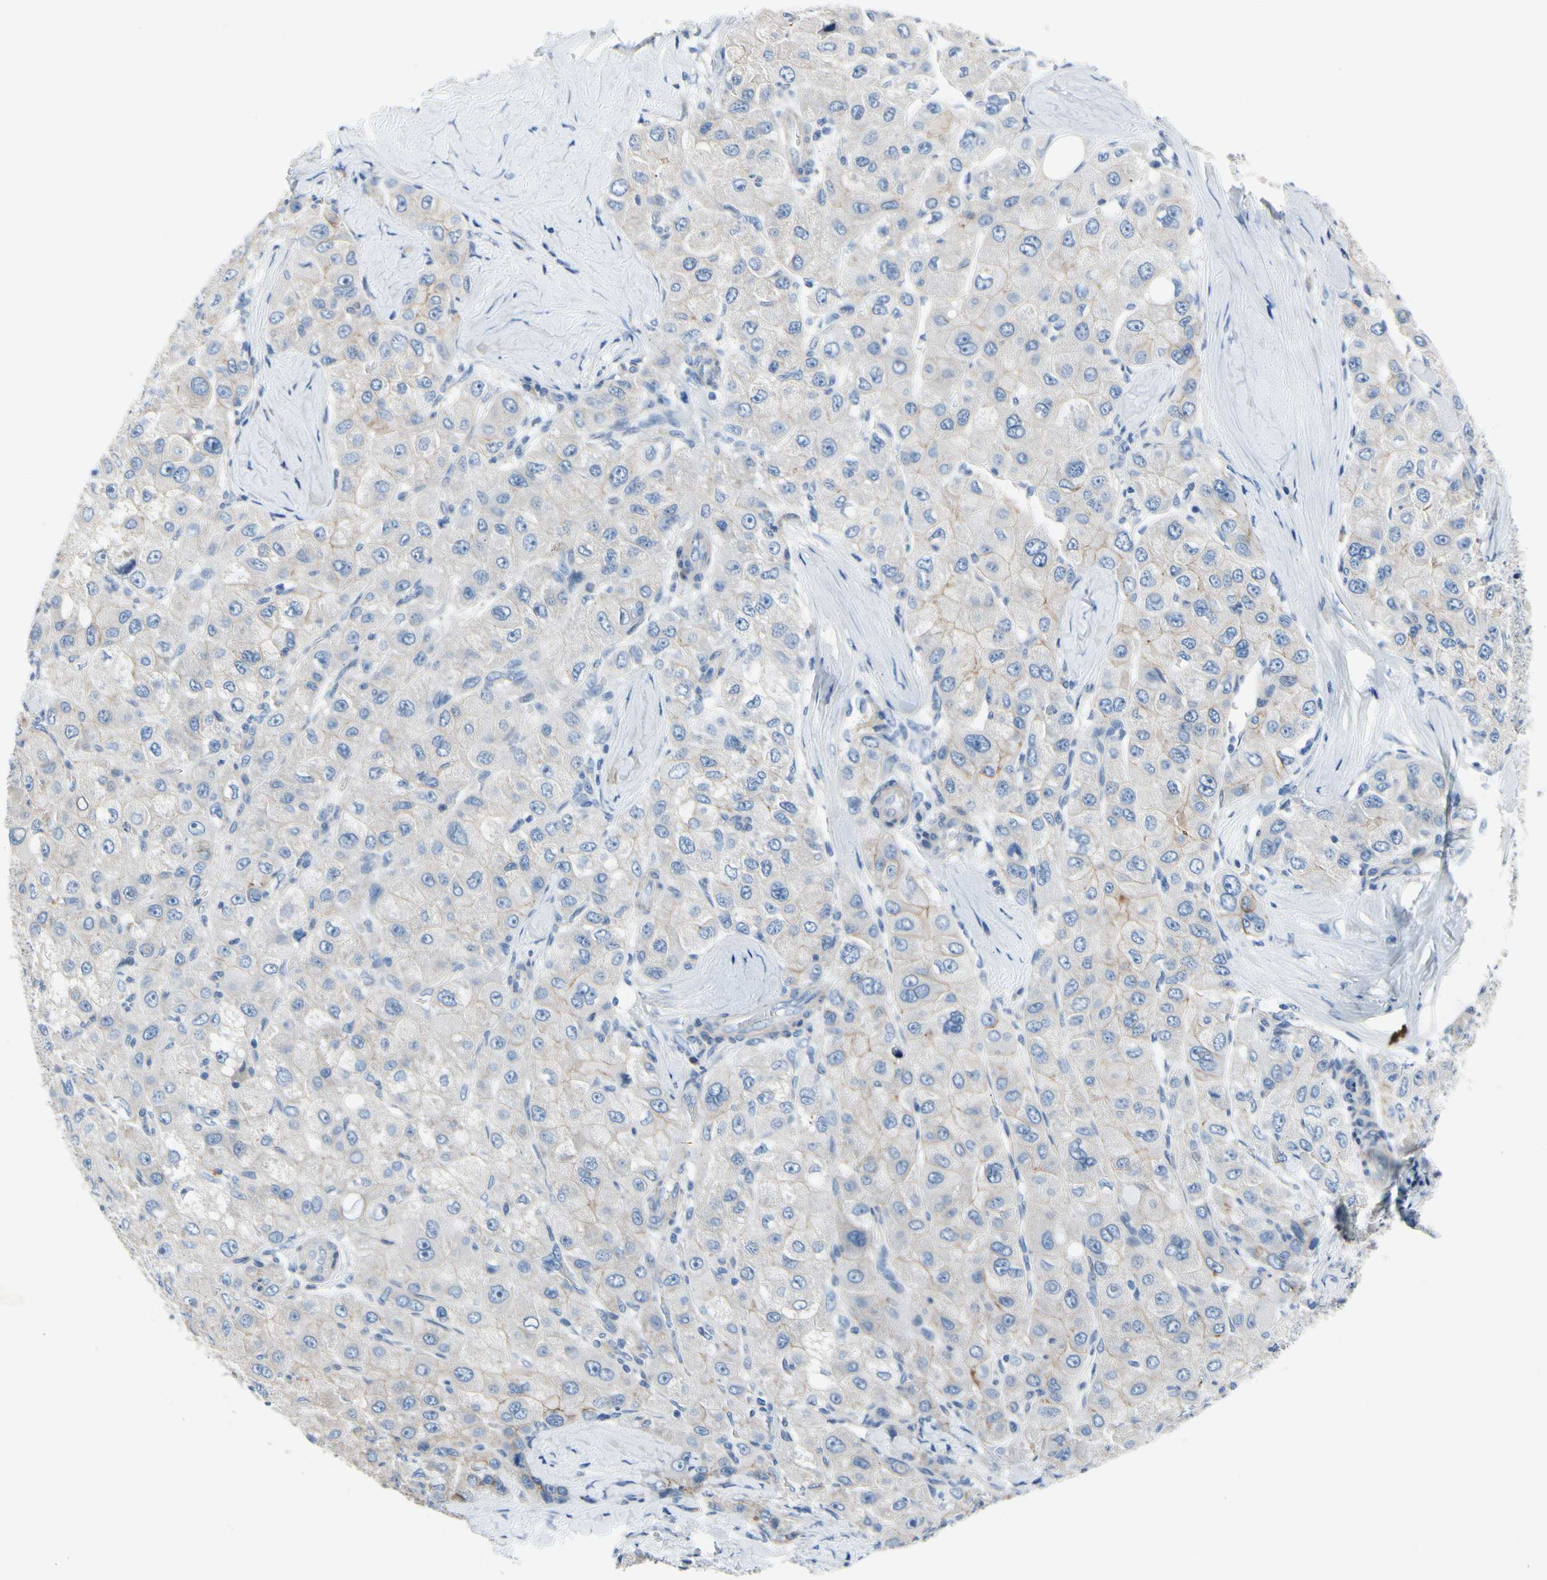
{"staining": {"intensity": "weak", "quantity": "<25%", "location": "cytoplasmic/membranous"}, "tissue": "liver cancer", "cell_type": "Tumor cells", "image_type": "cancer", "snomed": [{"axis": "morphology", "description": "Carcinoma, Hepatocellular, NOS"}, {"axis": "topography", "description": "Liver"}], "caption": "Photomicrograph shows no significant protein staining in tumor cells of liver cancer.", "gene": "CA14", "patient": {"sex": "male", "age": 80}}